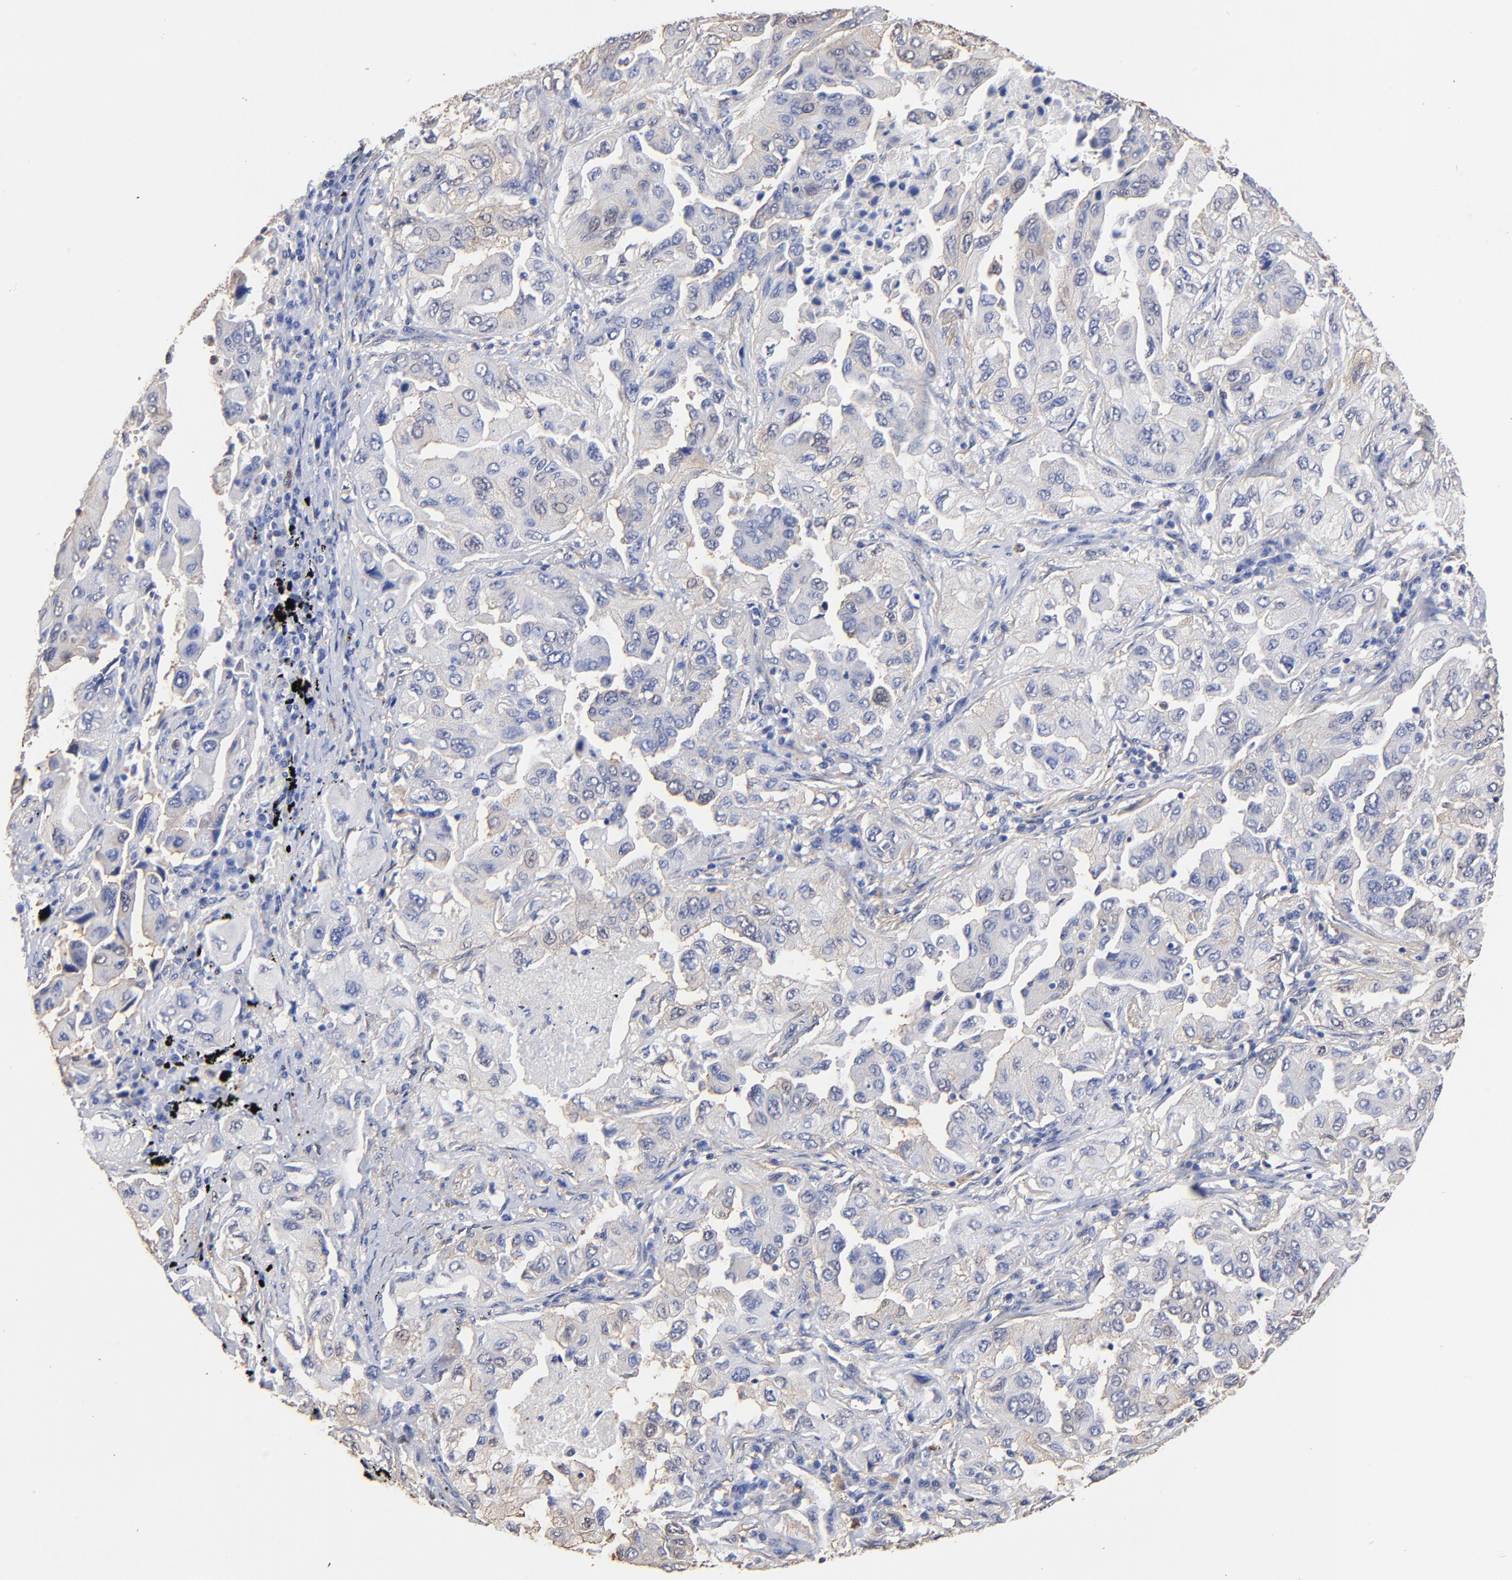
{"staining": {"intensity": "negative", "quantity": "none", "location": "none"}, "tissue": "lung cancer", "cell_type": "Tumor cells", "image_type": "cancer", "snomed": [{"axis": "morphology", "description": "Adenocarcinoma, NOS"}, {"axis": "topography", "description": "Lung"}], "caption": "Protein analysis of adenocarcinoma (lung) reveals no significant positivity in tumor cells.", "gene": "TAGLN2", "patient": {"sex": "female", "age": 65}}